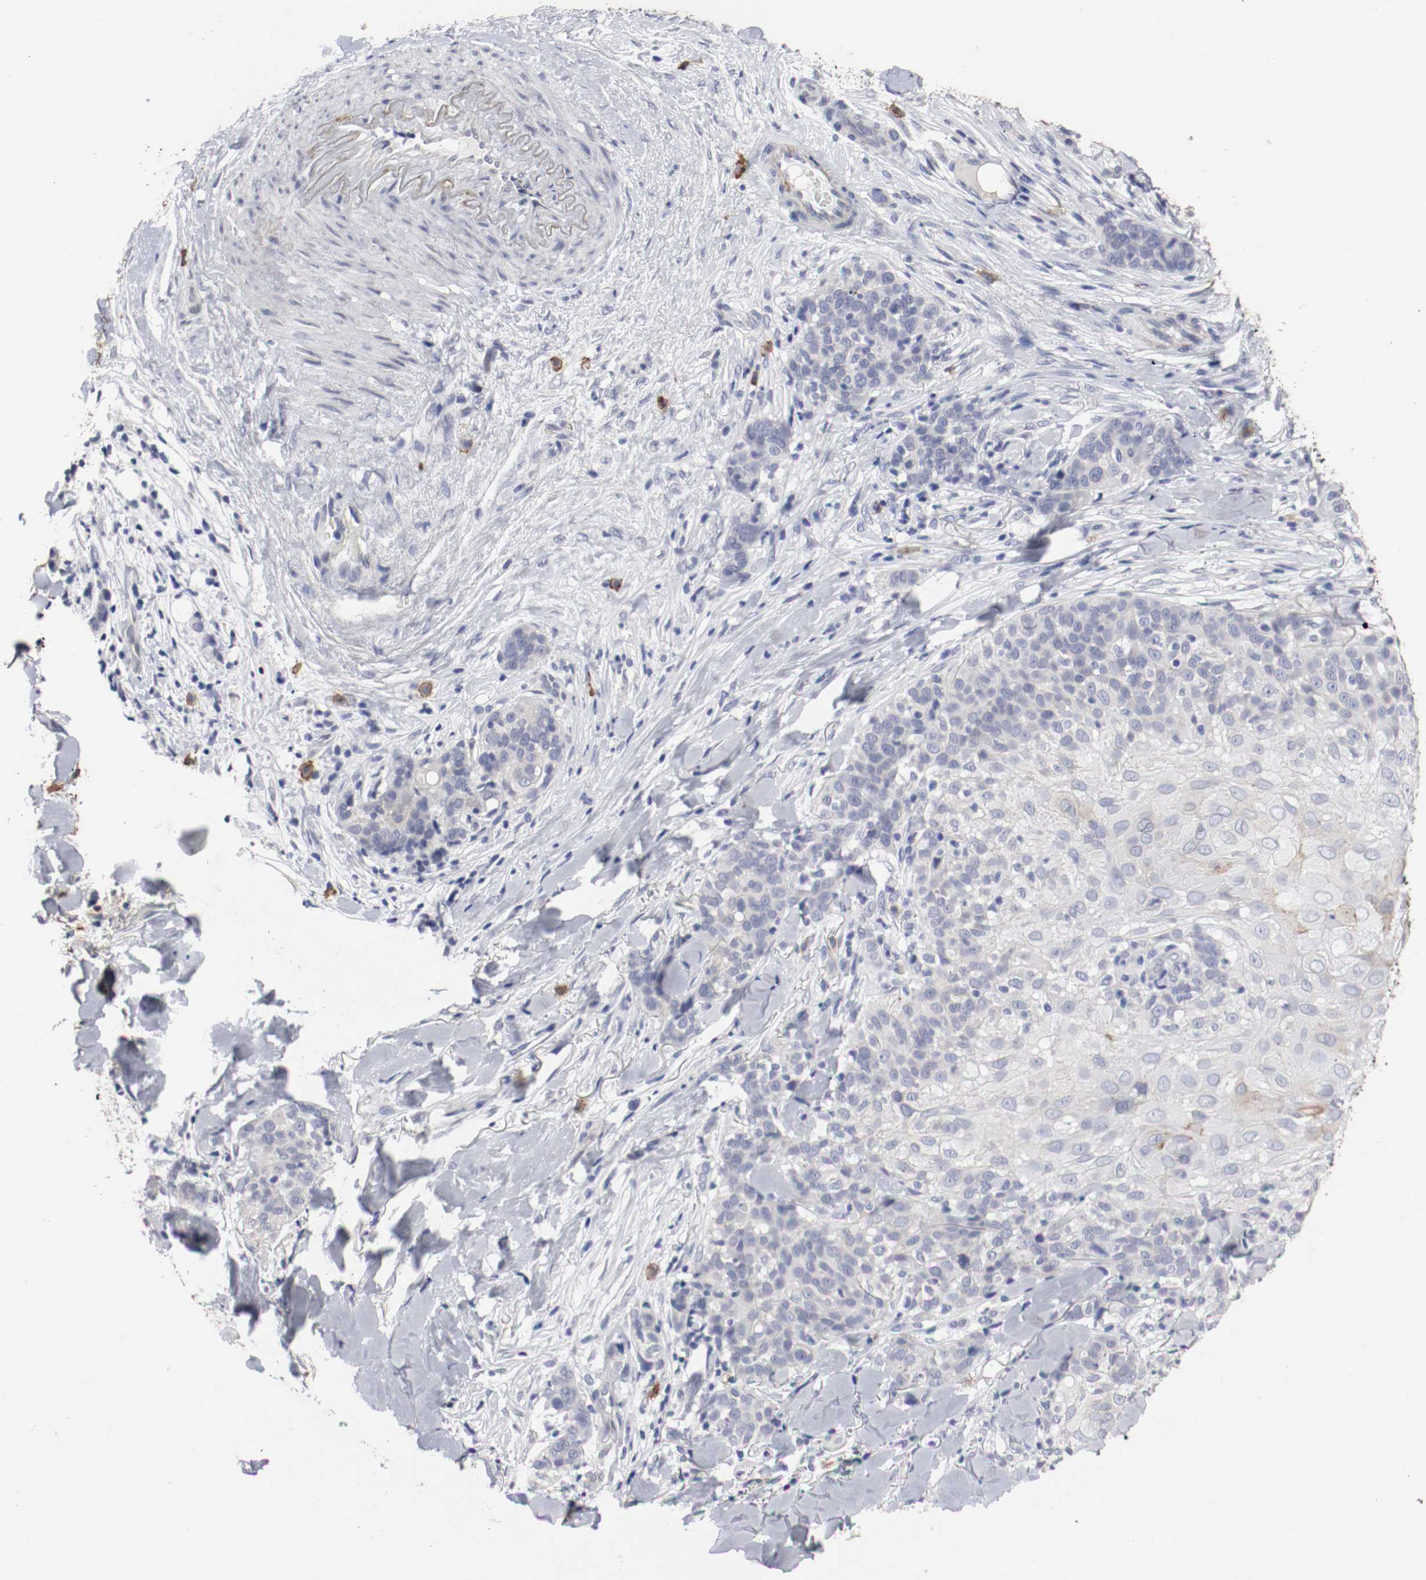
{"staining": {"intensity": "negative", "quantity": "none", "location": "none"}, "tissue": "skin cancer", "cell_type": "Tumor cells", "image_type": "cancer", "snomed": [{"axis": "morphology", "description": "Normal tissue, NOS"}, {"axis": "morphology", "description": "Squamous cell carcinoma, NOS"}, {"axis": "topography", "description": "Skin"}], "caption": "IHC histopathology image of neoplastic tissue: skin cancer stained with DAB displays no significant protein staining in tumor cells. Brightfield microscopy of immunohistochemistry stained with DAB (3,3'-diaminobenzidine) (brown) and hematoxylin (blue), captured at high magnification.", "gene": "KIT", "patient": {"sex": "female", "age": 83}}